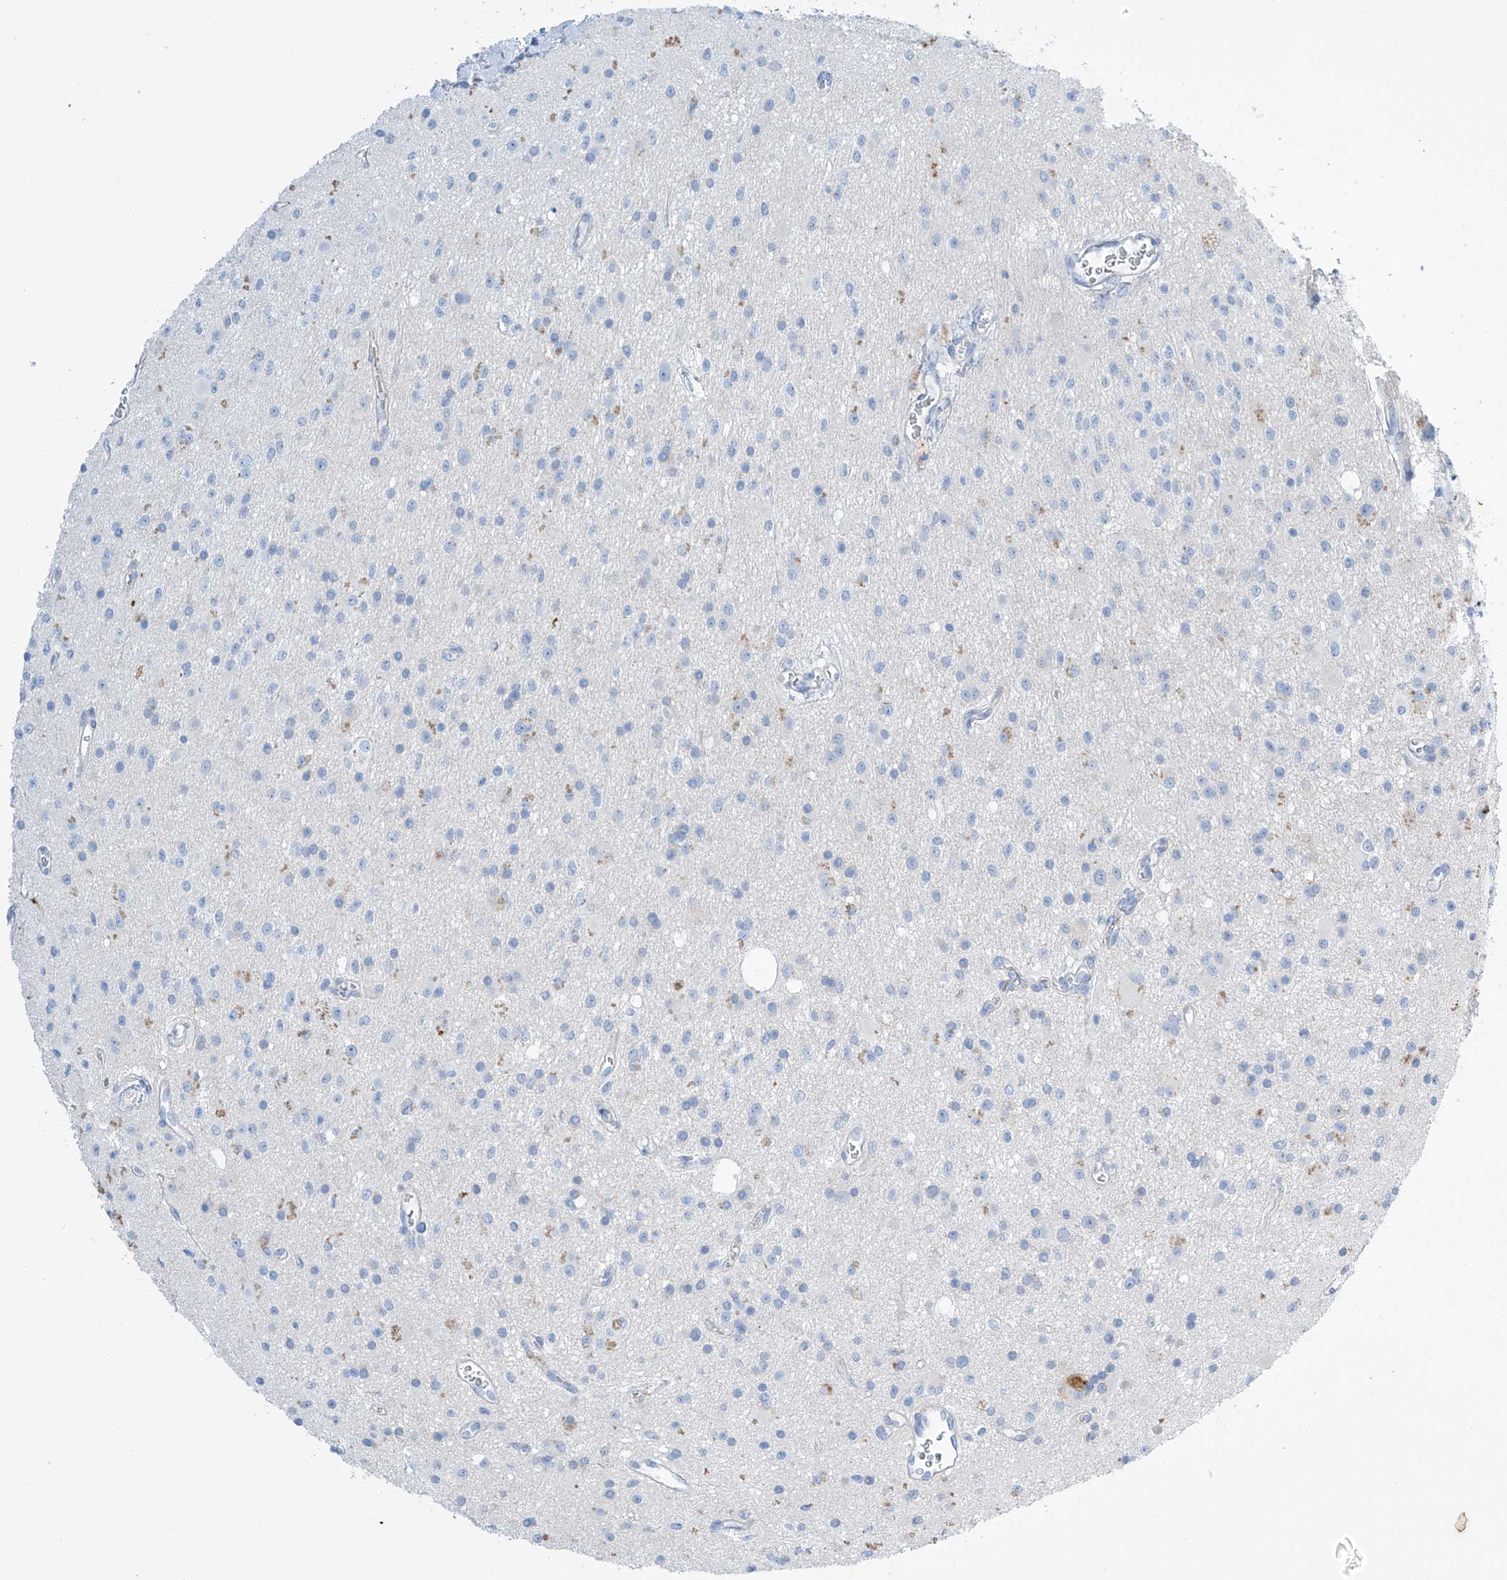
{"staining": {"intensity": "negative", "quantity": "none", "location": "none"}, "tissue": "glioma", "cell_type": "Tumor cells", "image_type": "cancer", "snomed": [{"axis": "morphology", "description": "Glioma, malignant, High grade"}, {"axis": "topography", "description": "Brain"}], "caption": "A micrograph of human malignant glioma (high-grade) is negative for staining in tumor cells.", "gene": "MAGI1", "patient": {"sex": "male", "age": 34}}